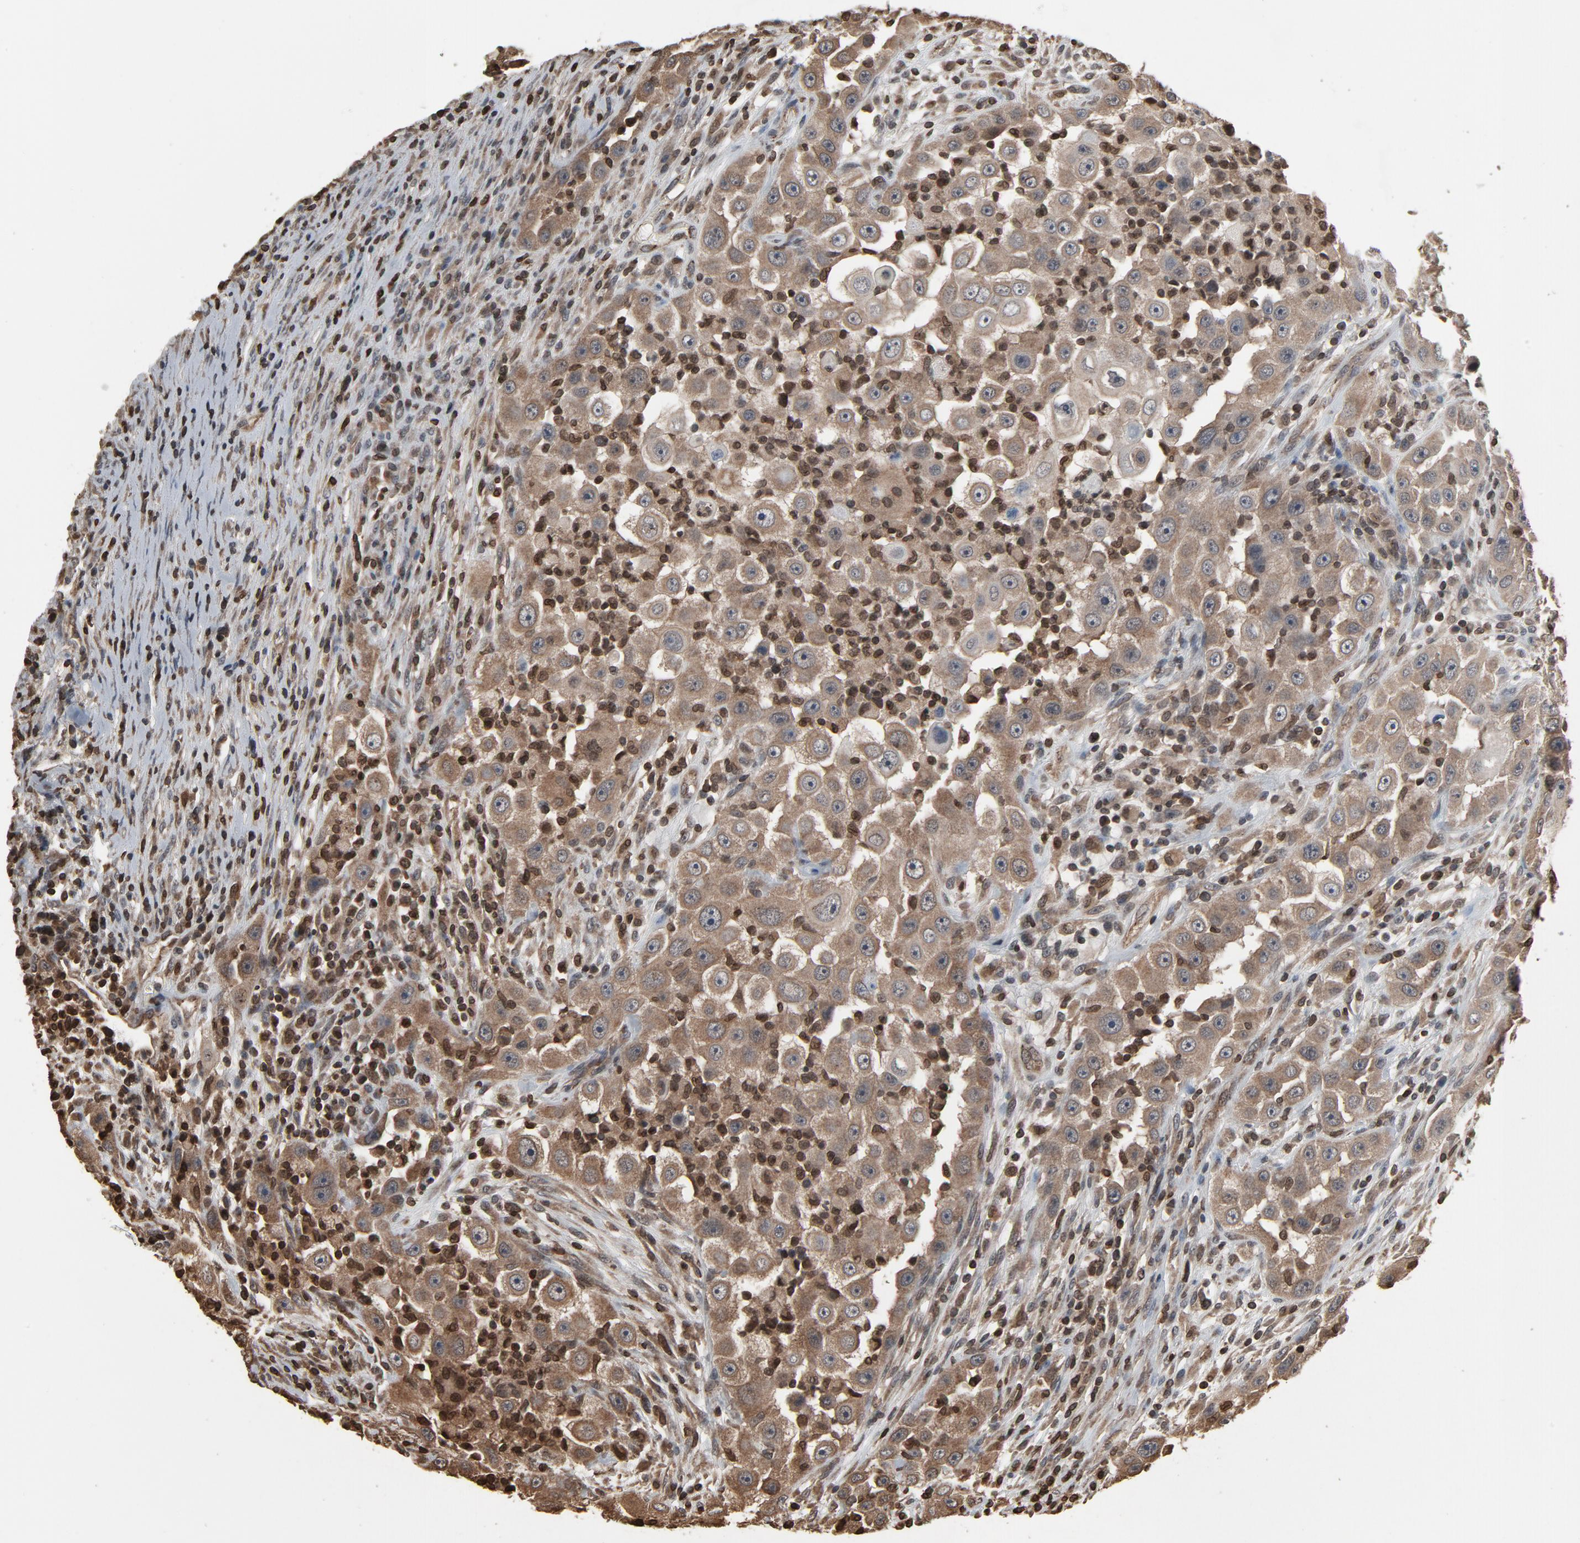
{"staining": {"intensity": "weak", "quantity": ">75%", "location": "cytoplasmic/membranous"}, "tissue": "head and neck cancer", "cell_type": "Tumor cells", "image_type": "cancer", "snomed": [{"axis": "morphology", "description": "Carcinoma, NOS"}, {"axis": "topography", "description": "Head-Neck"}], "caption": "Weak cytoplasmic/membranous staining is appreciated in about >75% of tumor cells in head and neck carcinoma.", "gene": "UBE2D1", "patient": {"sex": "male", "age": 87}}